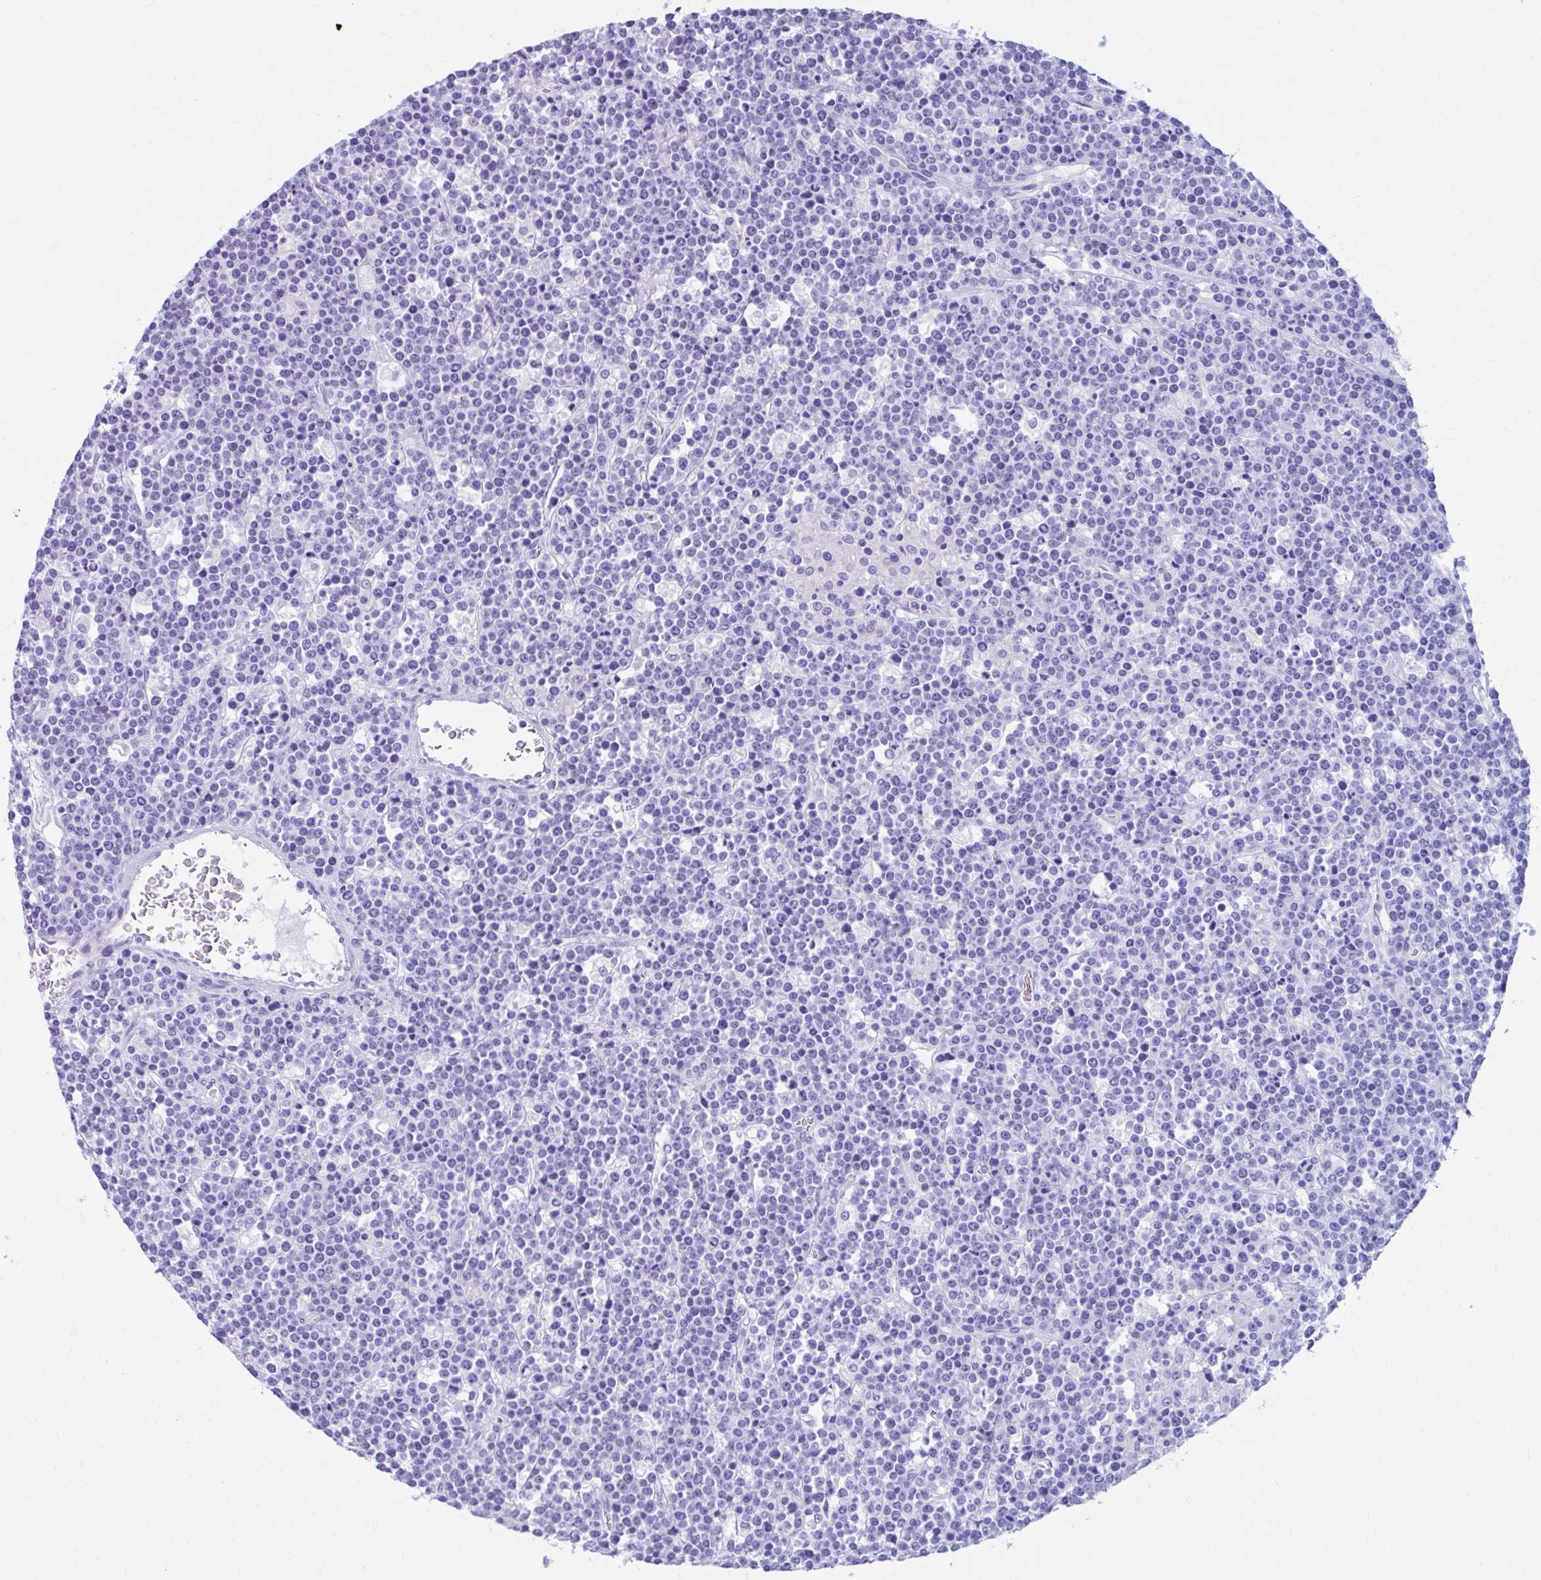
{"staining": {"intensity": "negative", "quantity": "none", "location": "none"}, "tissue": "lymphoma", "cell_type": "Tumor cells", "image_type": "cancer", "snomed": [{"axis": "morphology", "description": "Malignant lymphoma, non-Hodgkin's type, High grade"}, {"axis": "topography", "description": "Ovary"}], "caption": "An immunohistochemistry (IHC) micrograph of malignant lymphoma, non-Hodgkin's type (high-grade) is shown. There is no staining in tumor cells of malignant lymphoma, non-Hodgkin's type (high-grade). (DAB (3,3'-diaminobenzidine) IHC with hematoxylin counter stain).", "gene": "NSG2", "patient": {"sex": "female", "age": 56}}